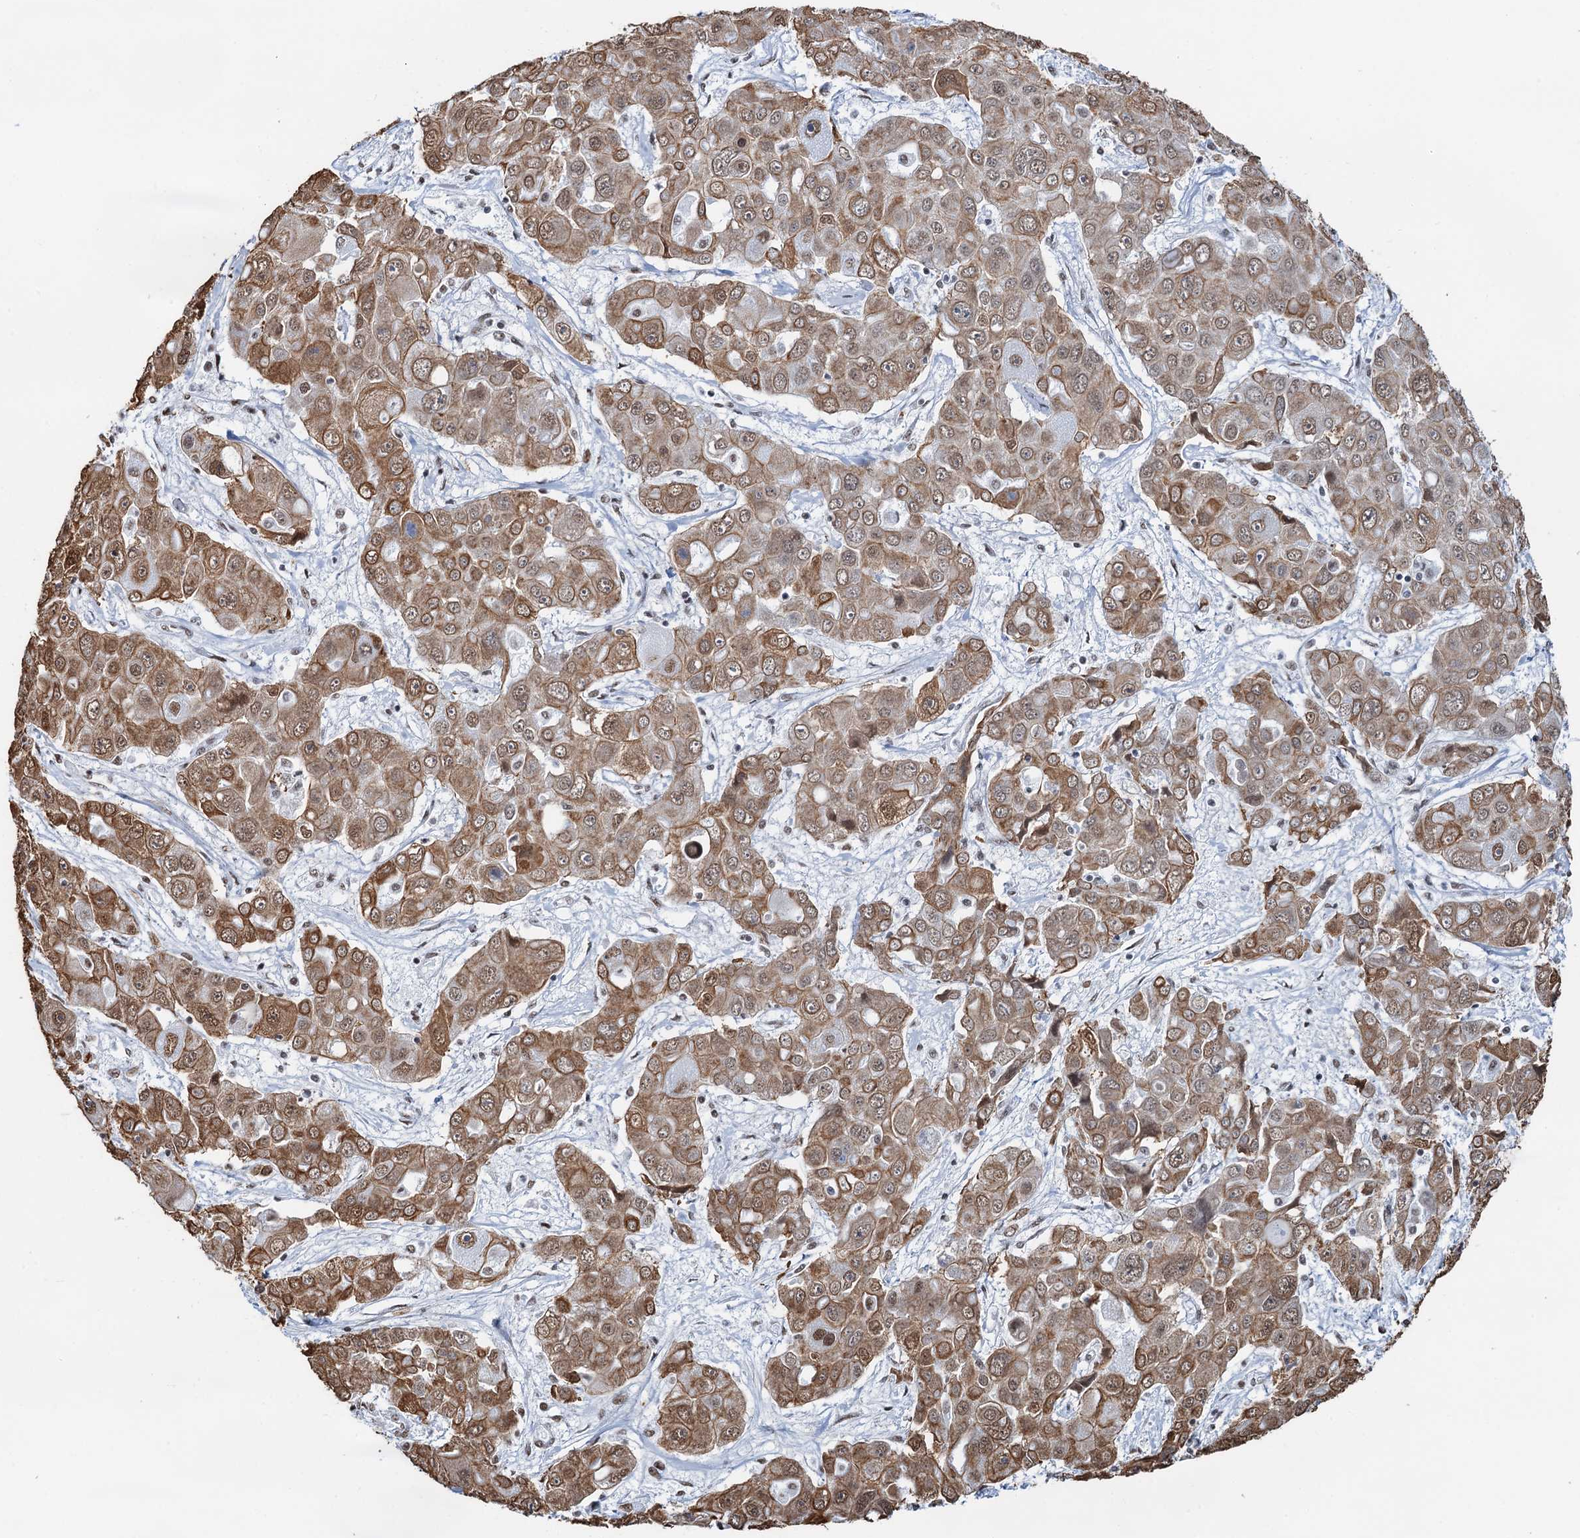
{"staining": {"intensity": "moderate", "quantity": ">75%", "location": "cytoplasmic/membranous,nuclear"}, "tissue": "liver cancer", "cell_type": "Tumor cells", "image_type": "cancer", "snomed": [{"axis": "morphology", "description": "Cholangiocarcinoma"}, {"axis": "topography", "description": "Liver"}], "caption": "This micrograph demonstrates cholangiocarcinoma (liver) stained with immunohistochemistry (IHC) to label a protein in brown. The cytoplasmic/membranous and nuclear of tumor cells show moderate positivity for the protein. Nuclei are counter-stained blue.", "gene": "ZNF609", "patient": {"sex": "male", "age": 67}}